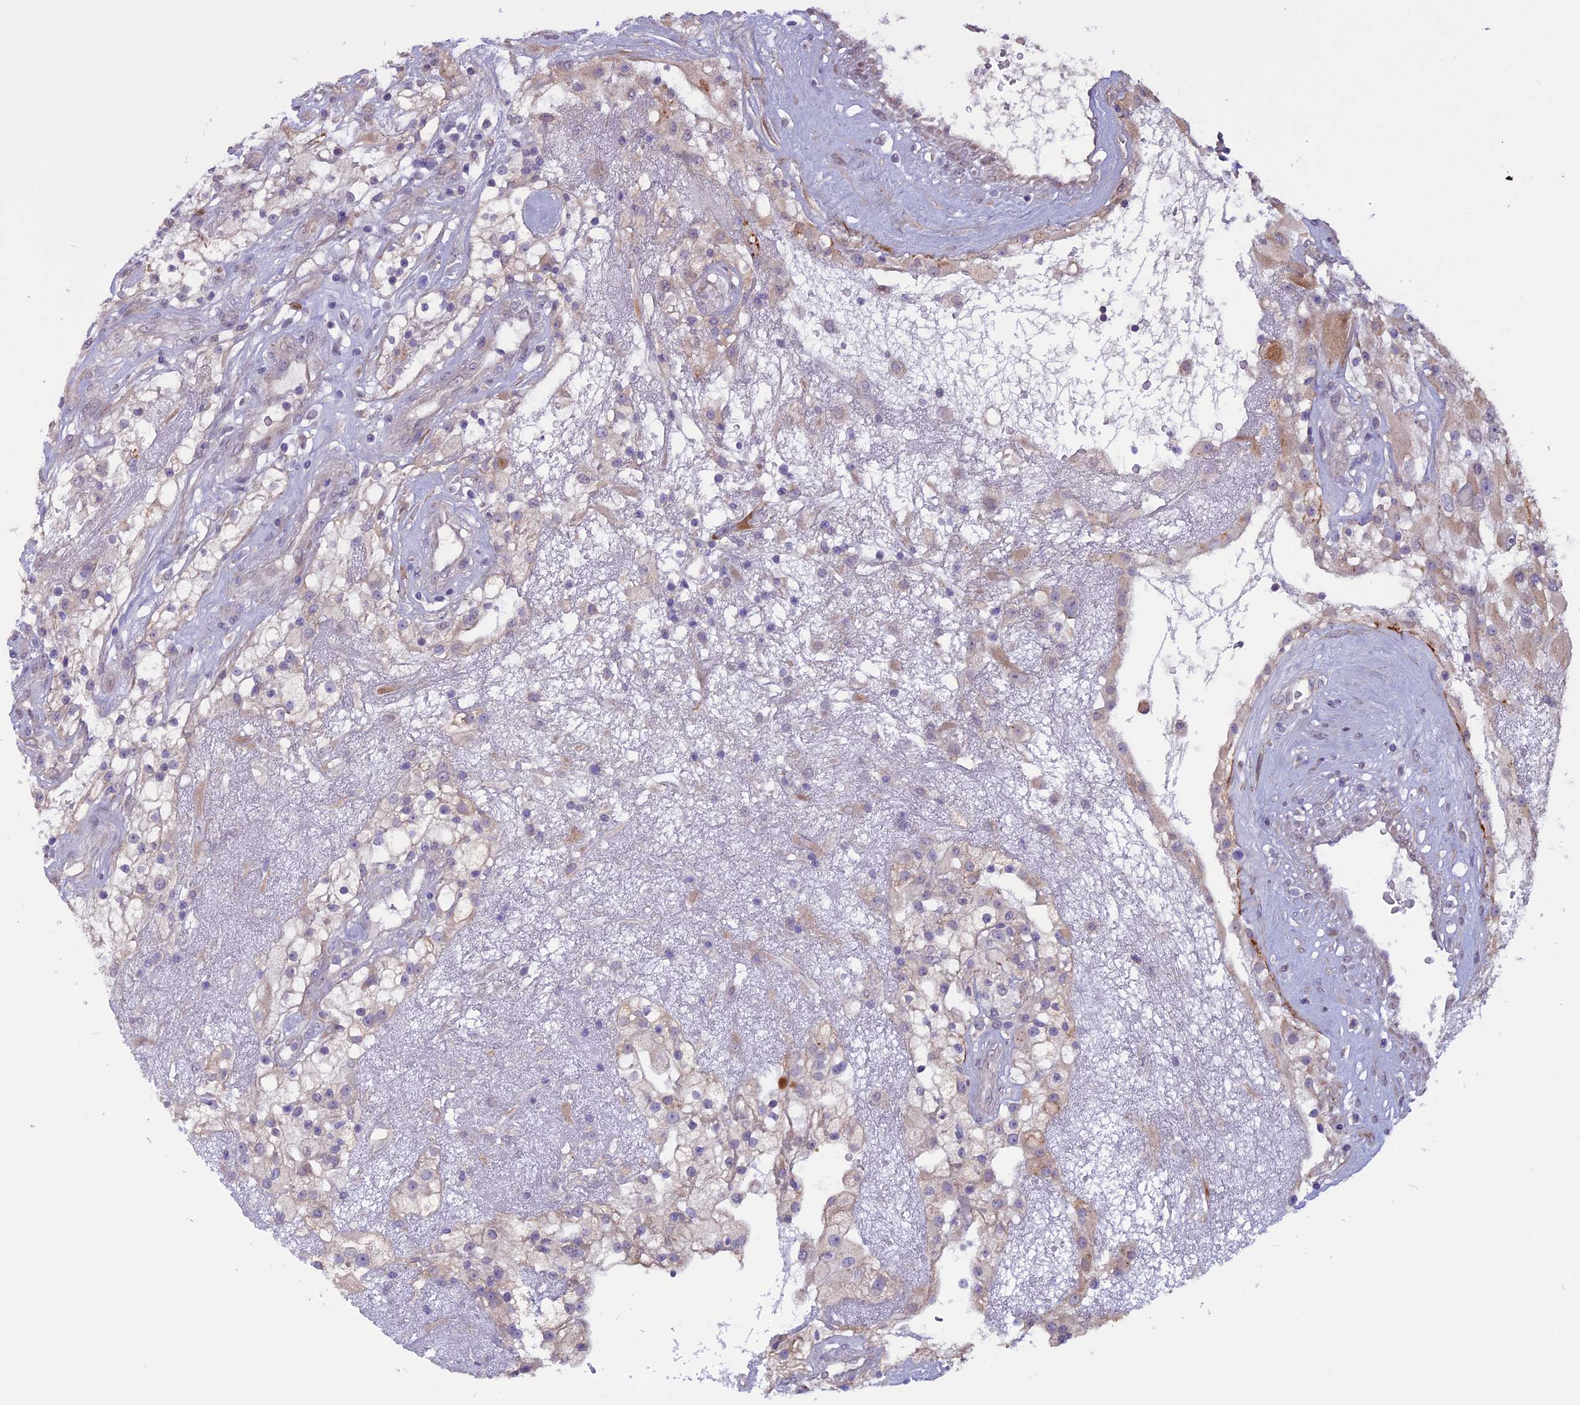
{"staining": {"intensity": "weak", "quantity": "25%-75%", "location": "cytoplasmic/membranous"}, "tissue": "renal cancer", "cell_type": "Tumor cells", "image_type": "cancer", "snomed": [{"axis": "morphology", "description": "Adenocarcinoma, NOS"}, {"axis": "topography", "description": "Kidney"}], "caption": "Immunohistochemical staining of human adenocarcinoma (renal) shows weak cytoplasmic/membranous protein positivity in about 25%-75% of tumor cells.", "gene": "SPHKAP", "patient": {"sex": "female", "age": 52}}